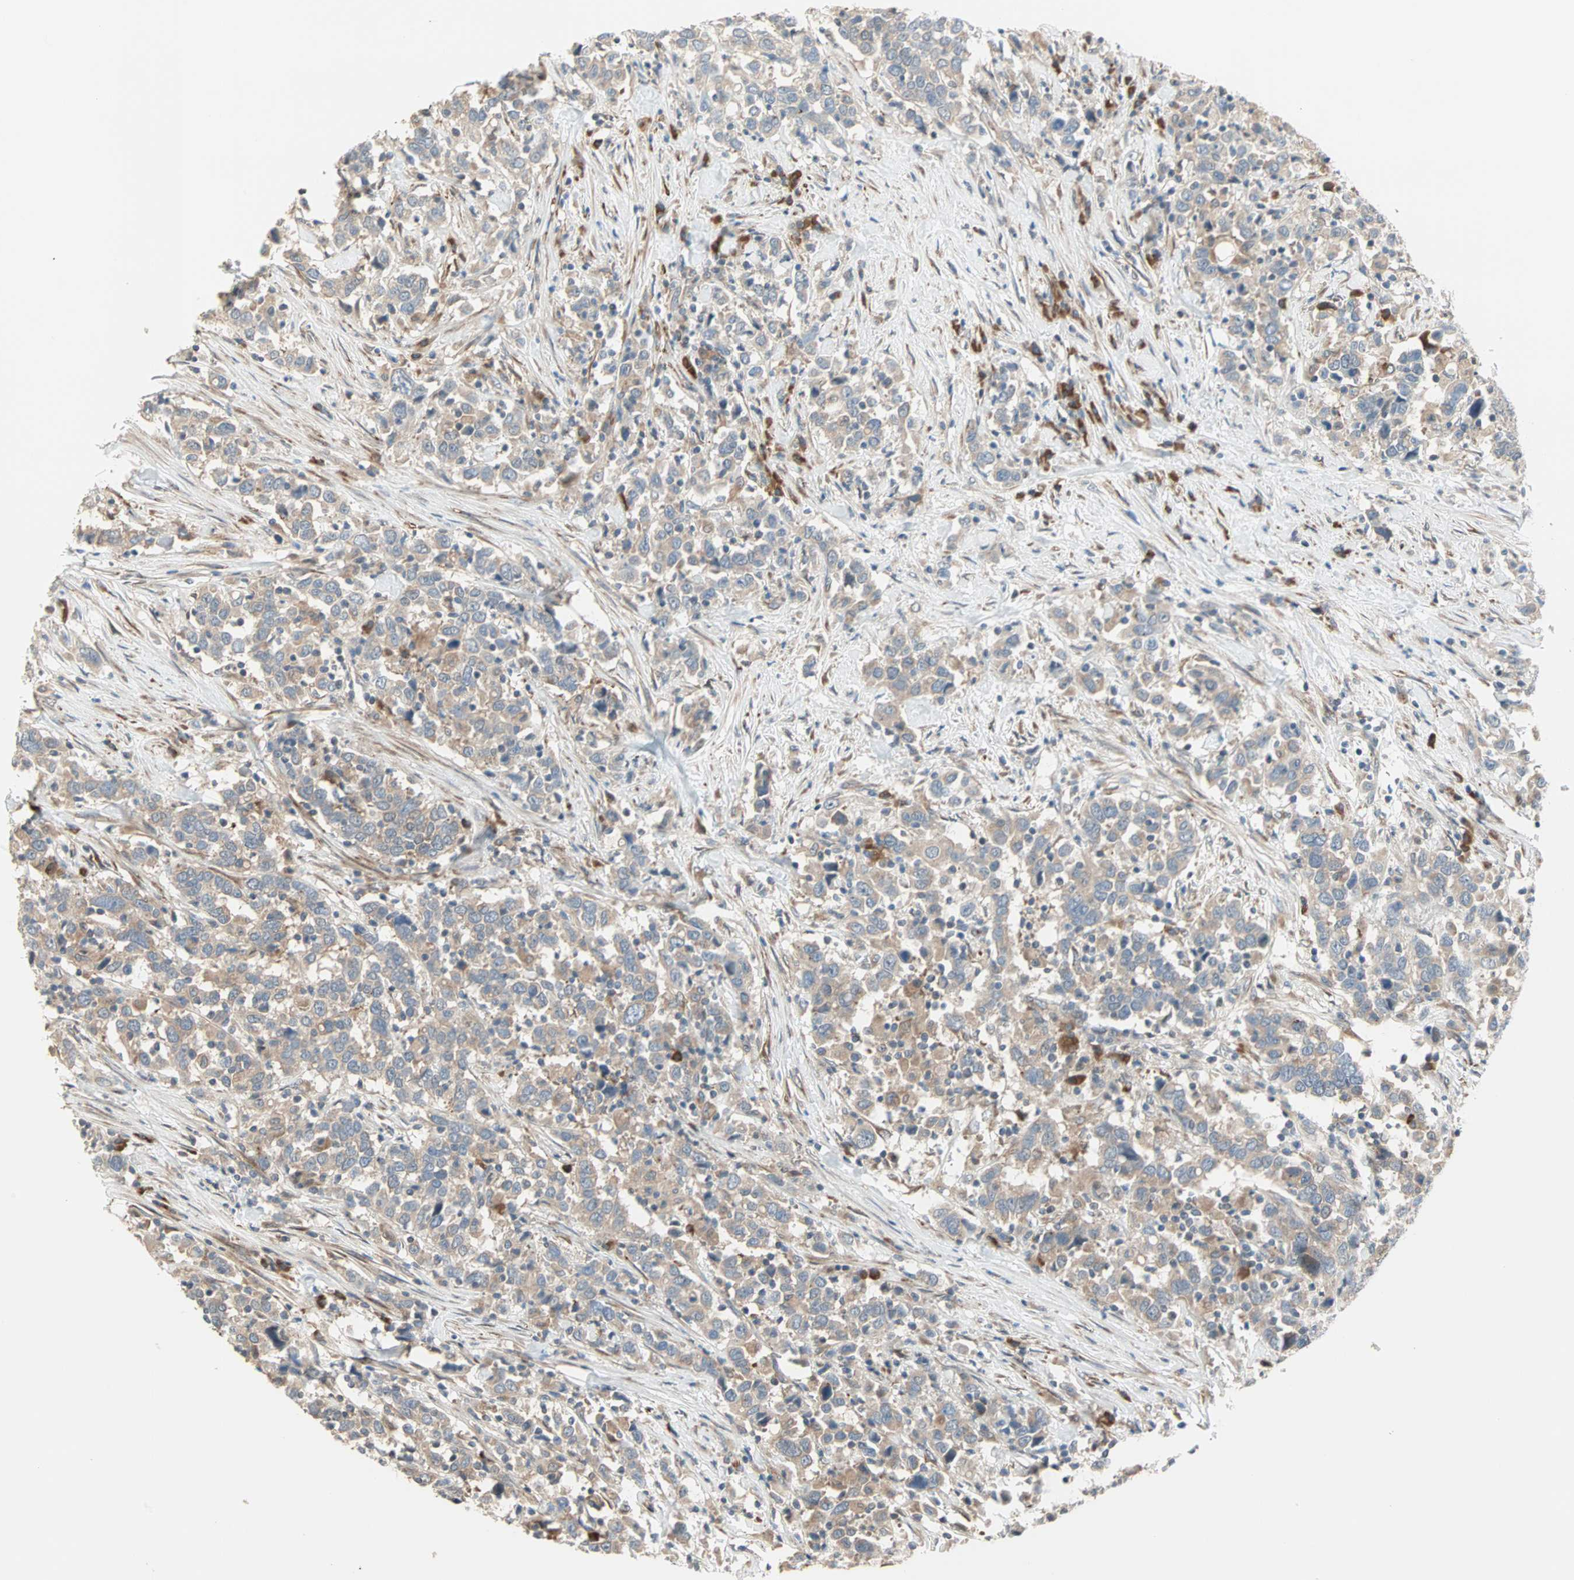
{"staining": {"intensity": "weak", "quantity": ">75%", "location": "cytoplasmic/membranous"}, "tissue": "urothelial cancer", "cell_type": "Tumor cells", "image_type": "cancer", "snomed": [{"axis": "morphology", "description": "Urothelial carcinoma, High grade"}, {"axis": "topography", "description": "Urinary bladder"}], "caption": "Protein expression analysis of human urothelial cancer reveals weak cytoplasmic/membranous expression in approximately >75% of tumor cells.", "gene": "SAR1A", "patient": {"sex": "male", "age": 61}}